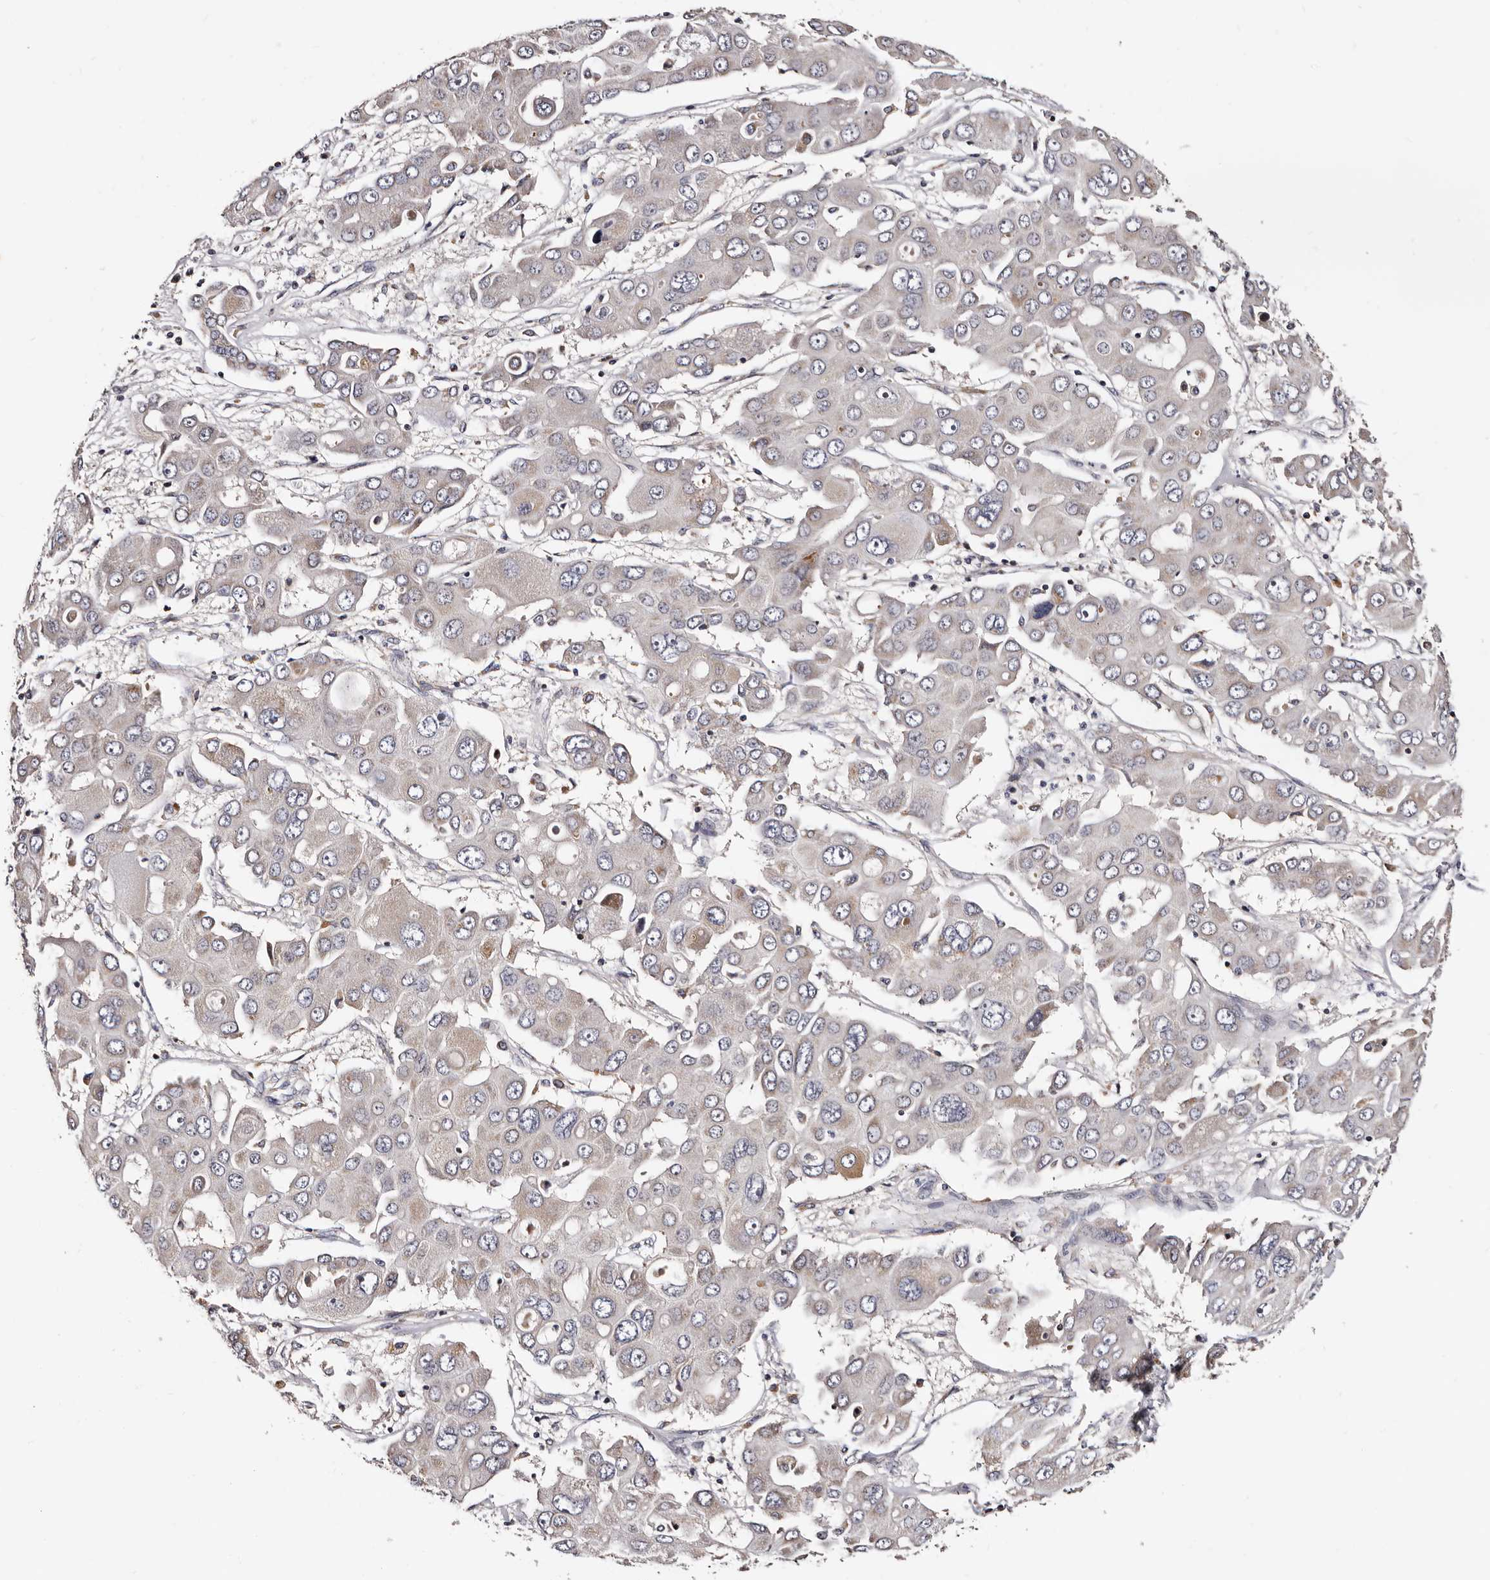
{"staining": {"intensity": "weak", "quantity": "<25%", "location": "cytoplasmic/membranous"}, "tissue": "liver cancer", "cell_type": "Tumor cells", "image_type": "cancer", "snomed": [{"axis": "morphology", "description": "Cholangiocarcinoma"}, {"axis": "topography", "description": "Liver"}], "caption": "An immunohistochemistry (IHC) photomicrograph of liver cancer (cholangiocarcinoma) is shown. There is no staining in tumor cells of liver cancer (cholangiocarcinoma).", "gene": "TAF4B", "patient": {"sex": "male", "age": 67}}